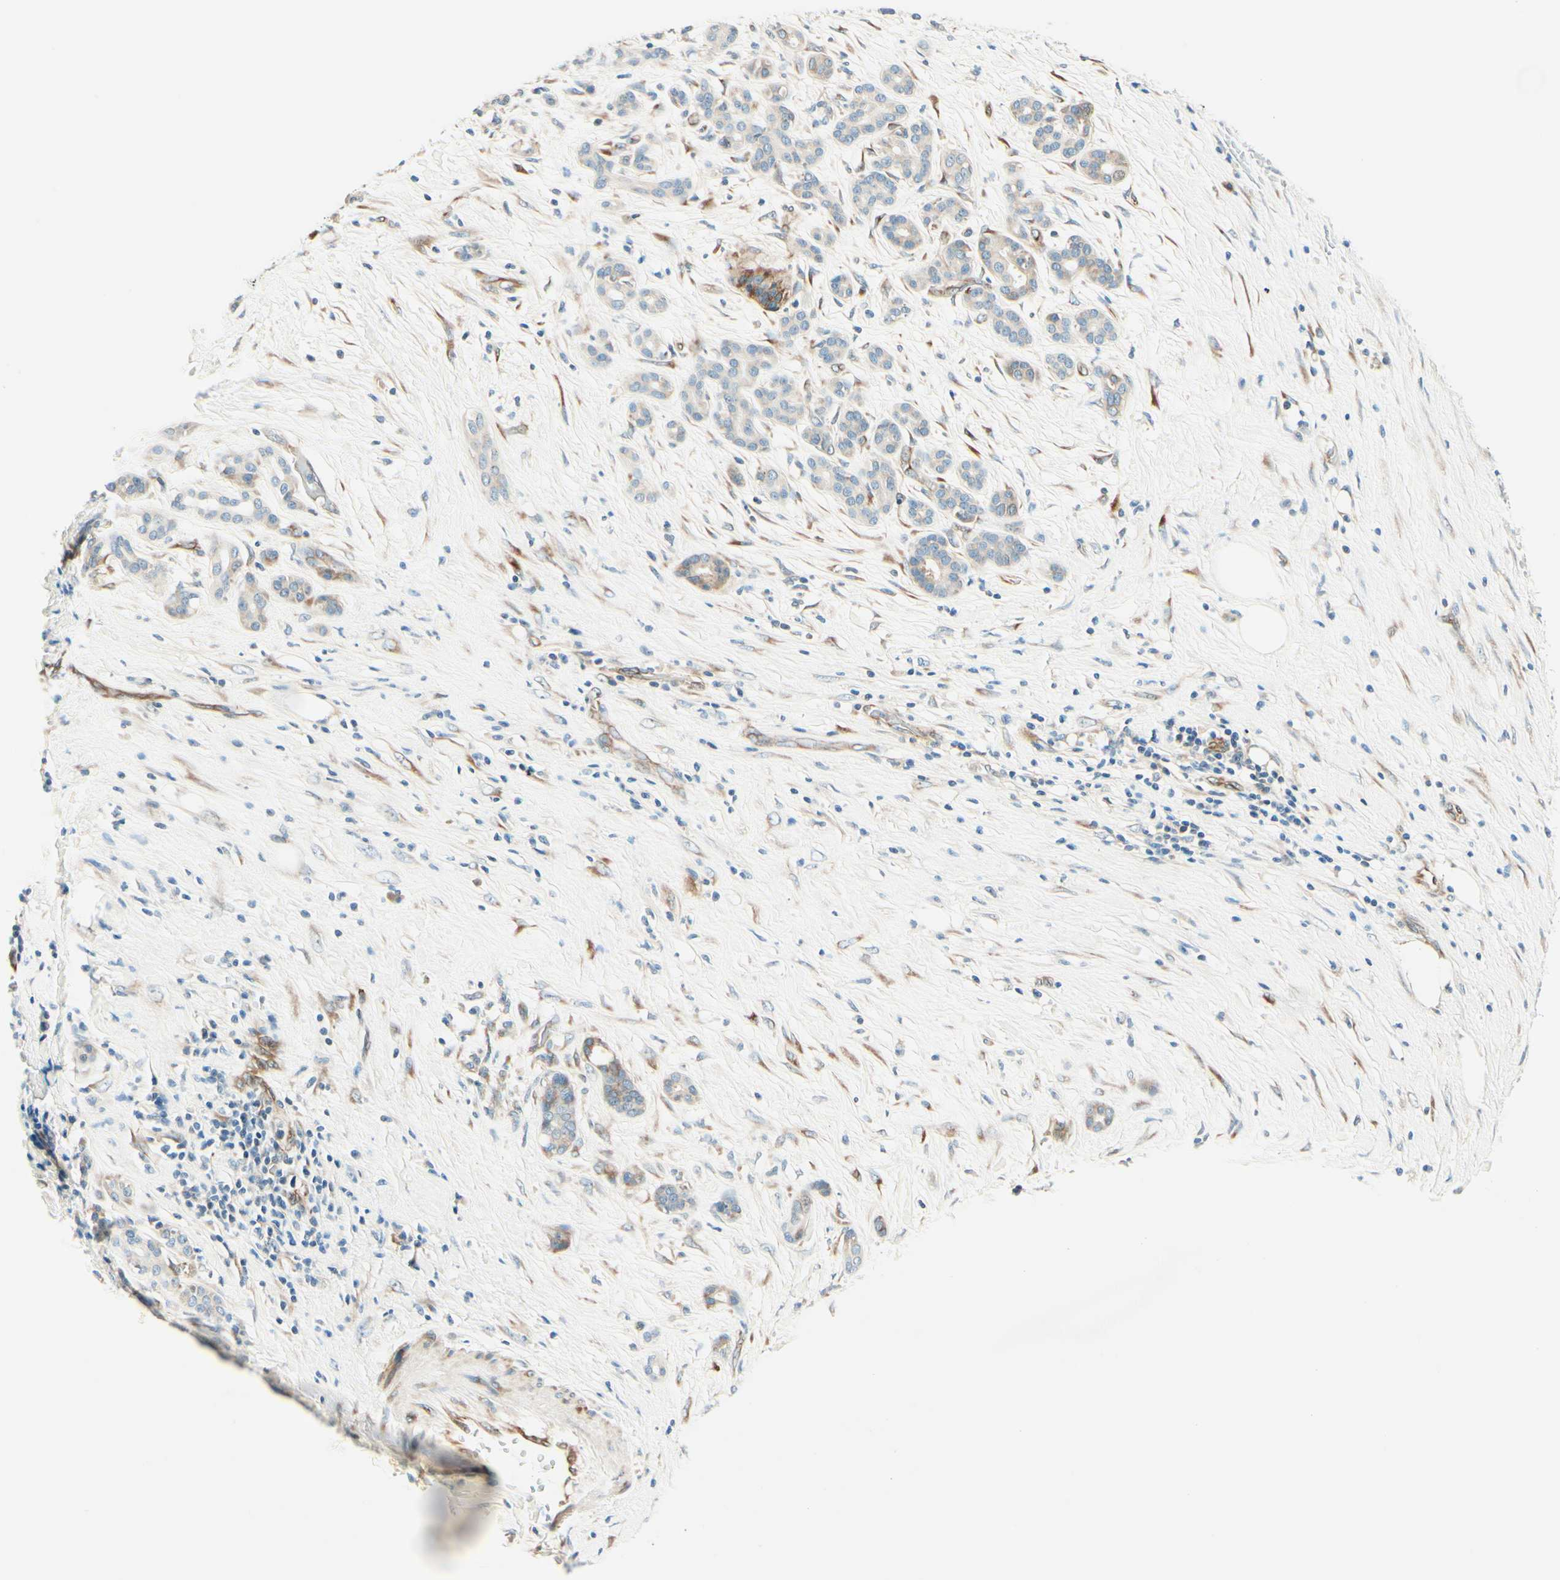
{"staining": {"intensity": "weak", "quantity": "25%-75%", "location": "cytoplasmic/membranous"}, "tissue": "pancreatic cancer", "cell_type": "Tumor cells", "image_type": "cancer", "snomed": [{"axis": "morphology", "description": "Adenocarcinoma, NOS"}, {"axis": "topography", "description": "Pancreas"}], "caption": "Immunohistochemical staining of human adenocarcinoma (pancreatic) shows low levels of weak cytoplasmic/membranous staining in about 25%-75% of tumor cells. (IHC, brightfield microscopy, high magnification).", "gene": "TAOK2", "patient": {"sex": "male", "age": 41}}